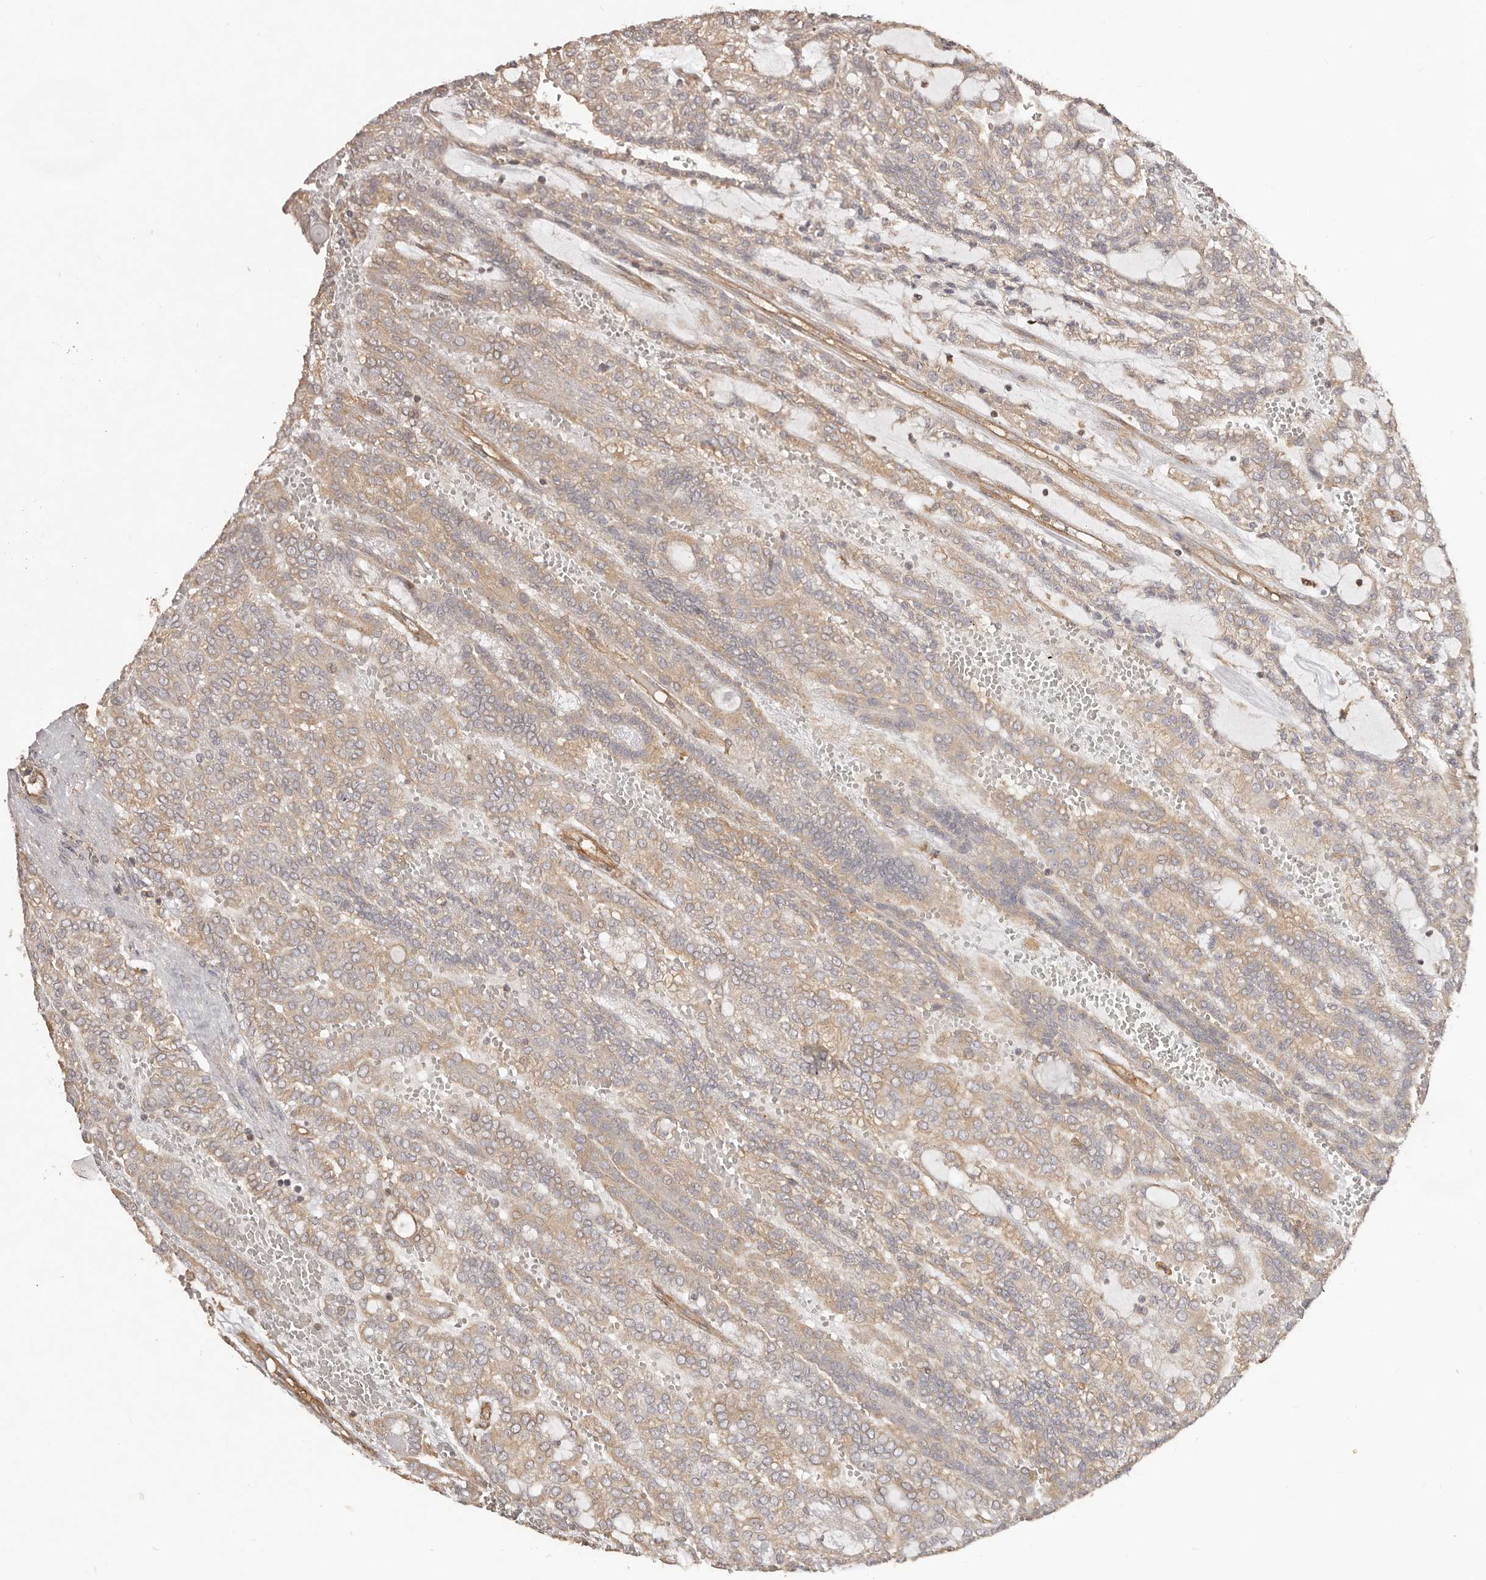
{"staining": {"intensity": "weak", "quantity": "25%-75%", "location": "cytoplasmic/membranous"}, "tissue": "renal cancer", "cell_type": "Tumor cells", "image_type": "cancer", "snomed": [{"axis": "morphology", "description": "Adenocarcinoma, NOS"}, {"axis": "topography", "description": "Kidney"}], "caption": "Adenocarcinoma (renal) was stained to show a protein in brown. There is low levels of weak cytoplasmic/membranous expression in approximately 25%-75% of tumor cells. The staining was performed using DAB to visualize the protein expression in brown, while the nuclei were stained in blue with hematoxylin (Magnification: 20x).", "gene": "RPS6", "patient": {"sex": "male", "age": 63}}